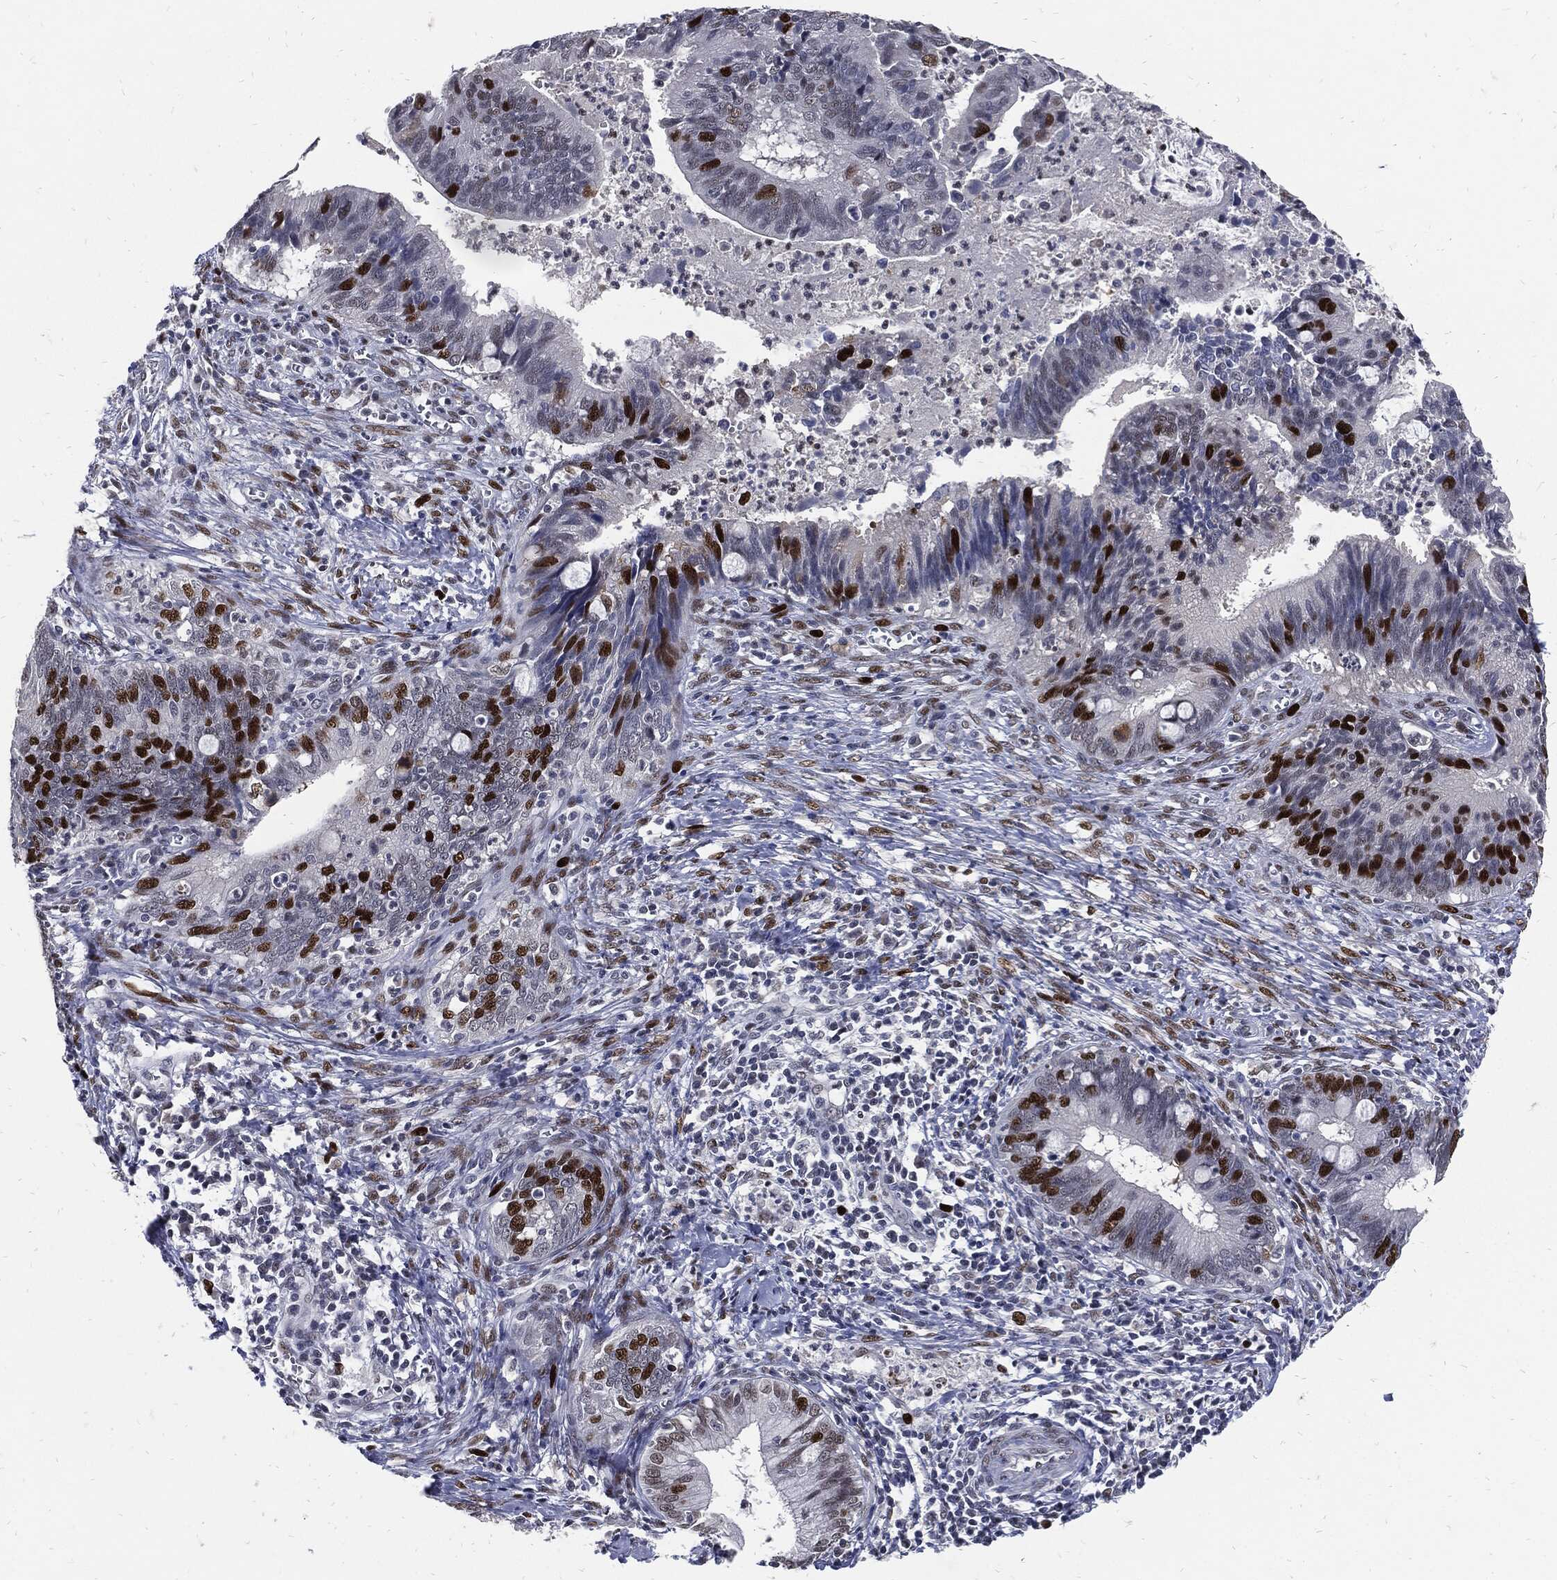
{"staining": {"intensity": "strong", "quantity": "<25%", "location": "nuclear"}, "tissue": "cervical cancer", "cell_type": "Tumor cells", "image_type": "cancer", "snomed": [{"axis": "morphology", "description": "Adenocarcinoma, NOS"}, {"axis": "topography", "description": "Cervix"}], "caption": "Cervical cancer stained with a brown dye reveals strong nuclear positive positivity in approximately <25% of tumor cells.", "gene": "NBN", "patient": {"sex": "female", "age": 42}}